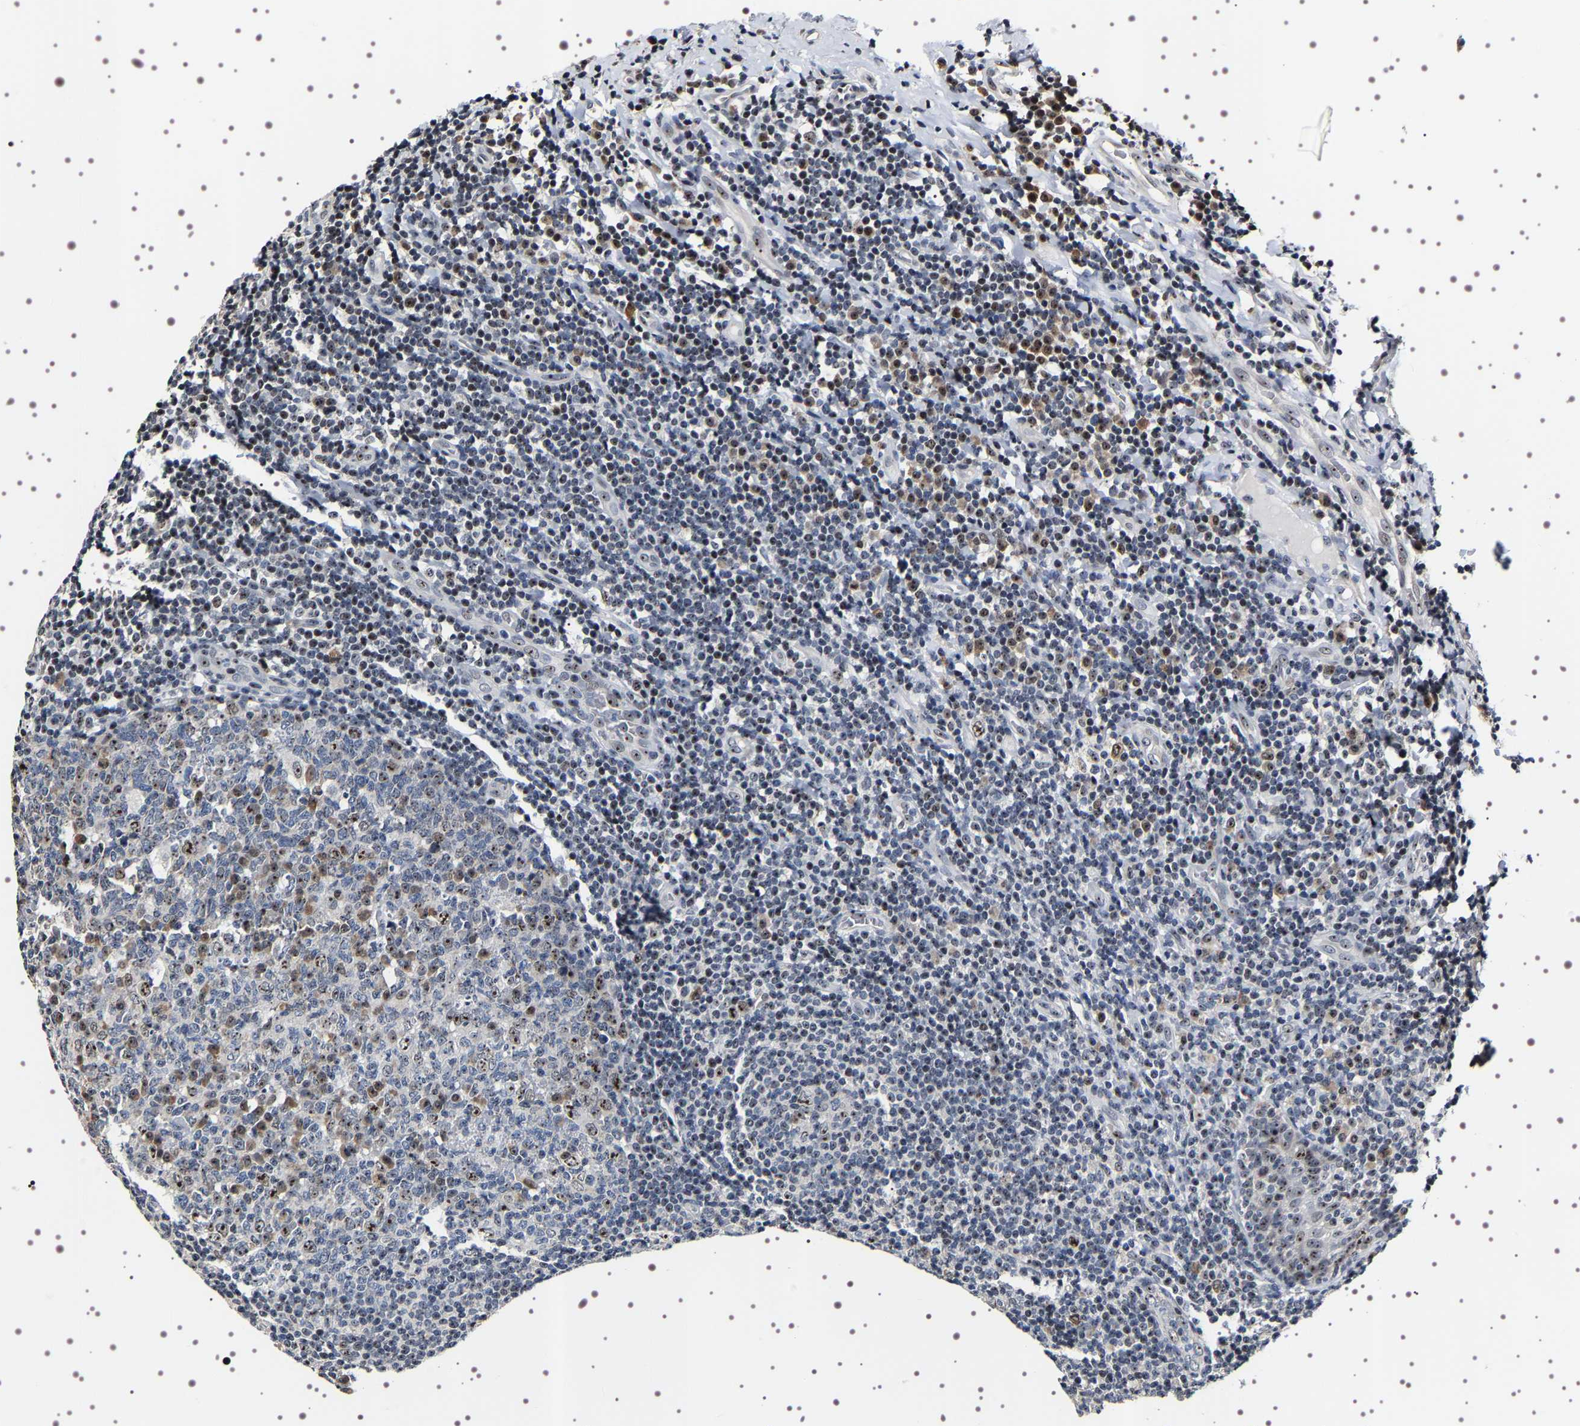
{"staining": {"intensity": "moderate", "quantity": "25%-75%", "location": "nuclear"}, "tissue": "tonsil", "cell_type": "Germinal center cells", "image_type": "normal", "snomed": [{"axis": "morphology", "description": "Normal tissue, NOS"}, {"axis": "topography", "description": "Tonsil"}], "caption": "Immunohistochemical staining of unremarkable human tonsil reveals moderate nuclear protein expression in about 25%-75% of germinal center cells.", "gene": "GNL3", "patient": {"sex": "male", "age": 31}}